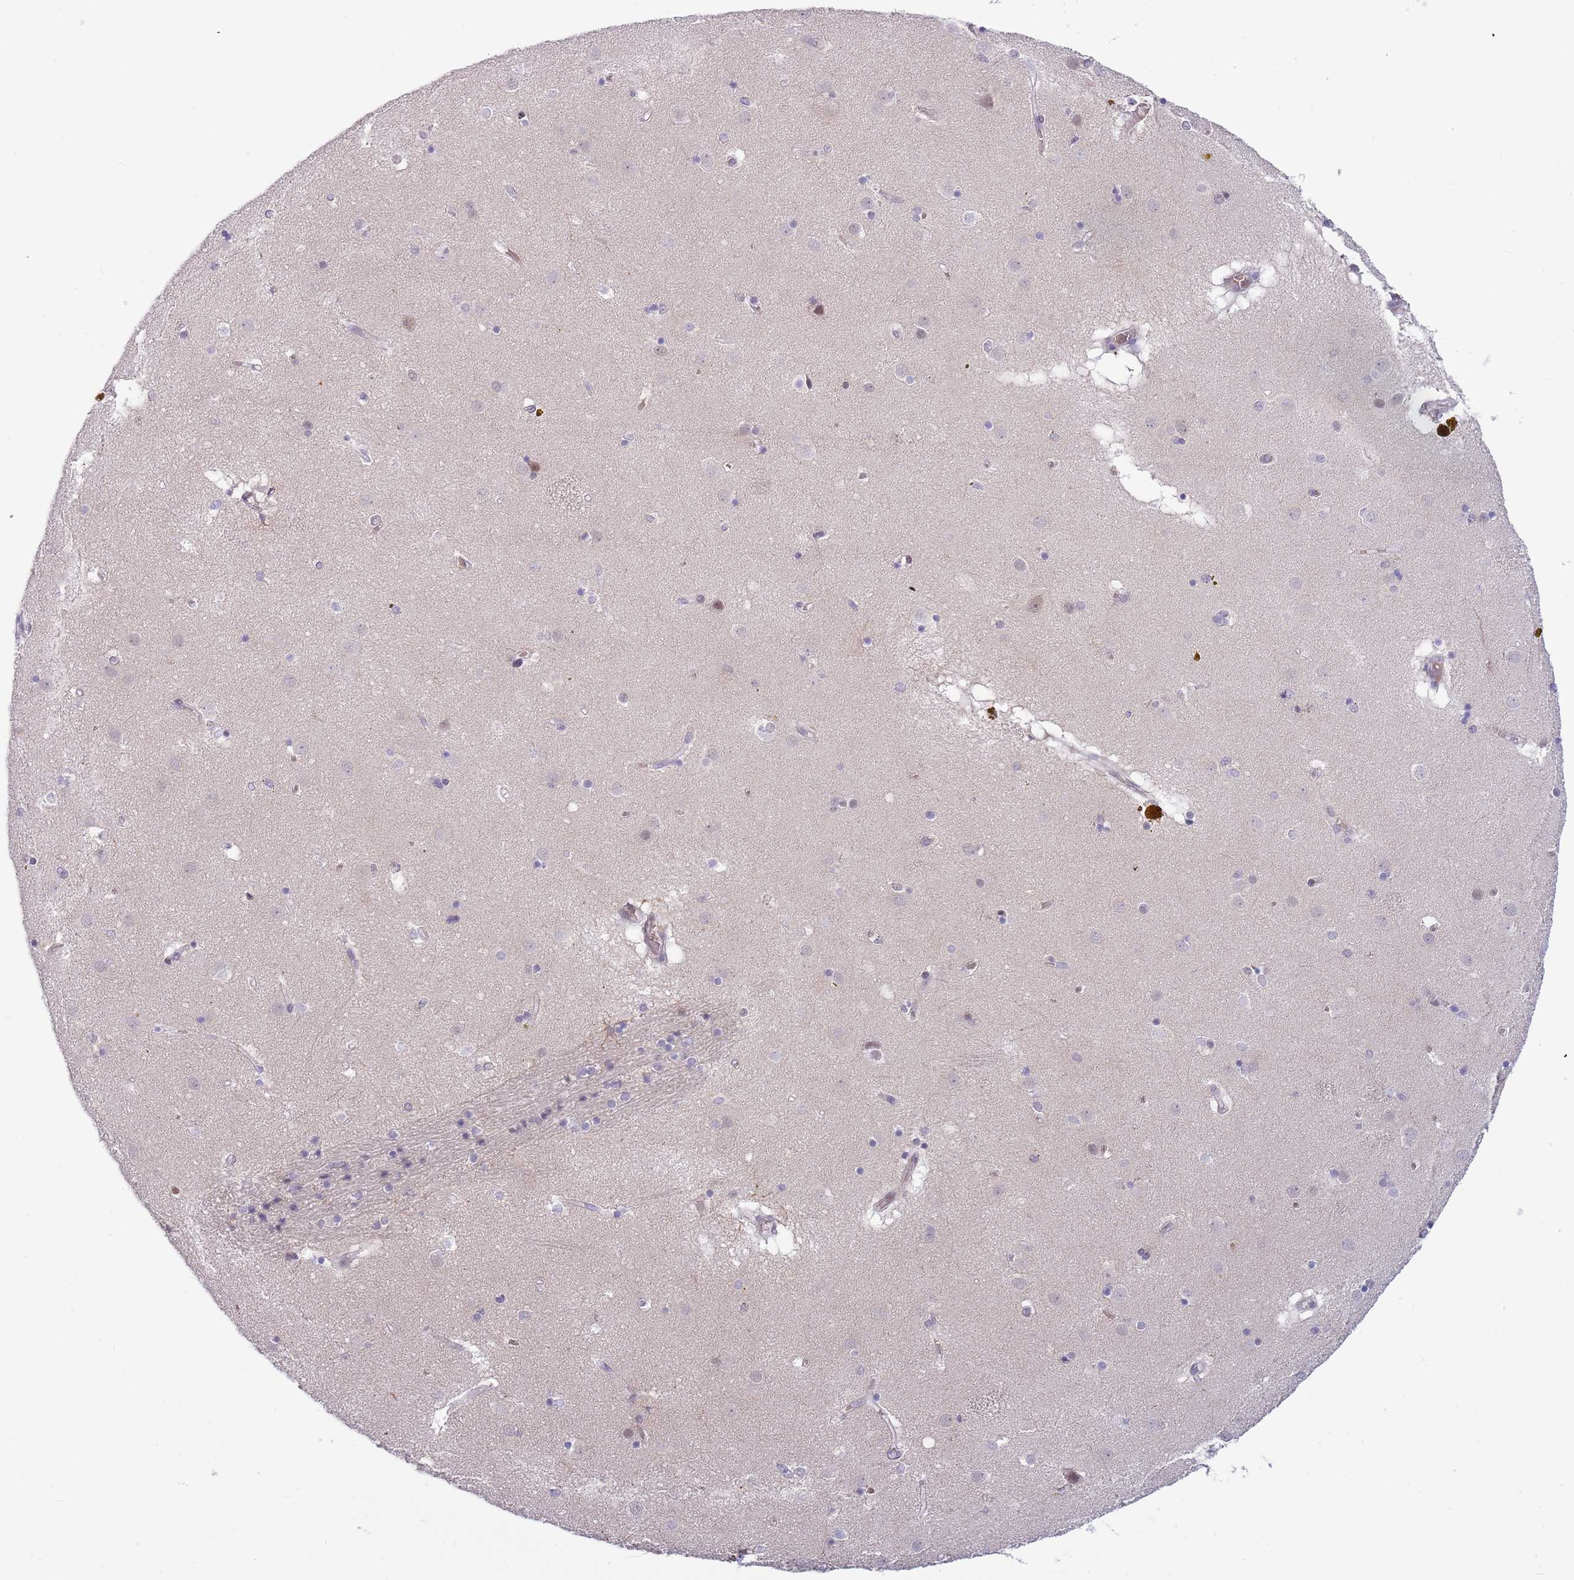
{"staining": {"intensity": "negative", "quantity": "none", "location": "none"}, "tissue": "caudate", "cell_type": "Glial cells", "image_type": "normal", "snomed": [{"axis": "morphology", "description": "Normal tissue, NOS"}, {"axis": "topography", "description": "Lateral ventricle wall"}], "caption": "Immunohistochemical staining of normal human caudate shows no significant positivity in glial cells.", "gene": "LYPD6B", "patient": {"sex": "male", "age": 70}}